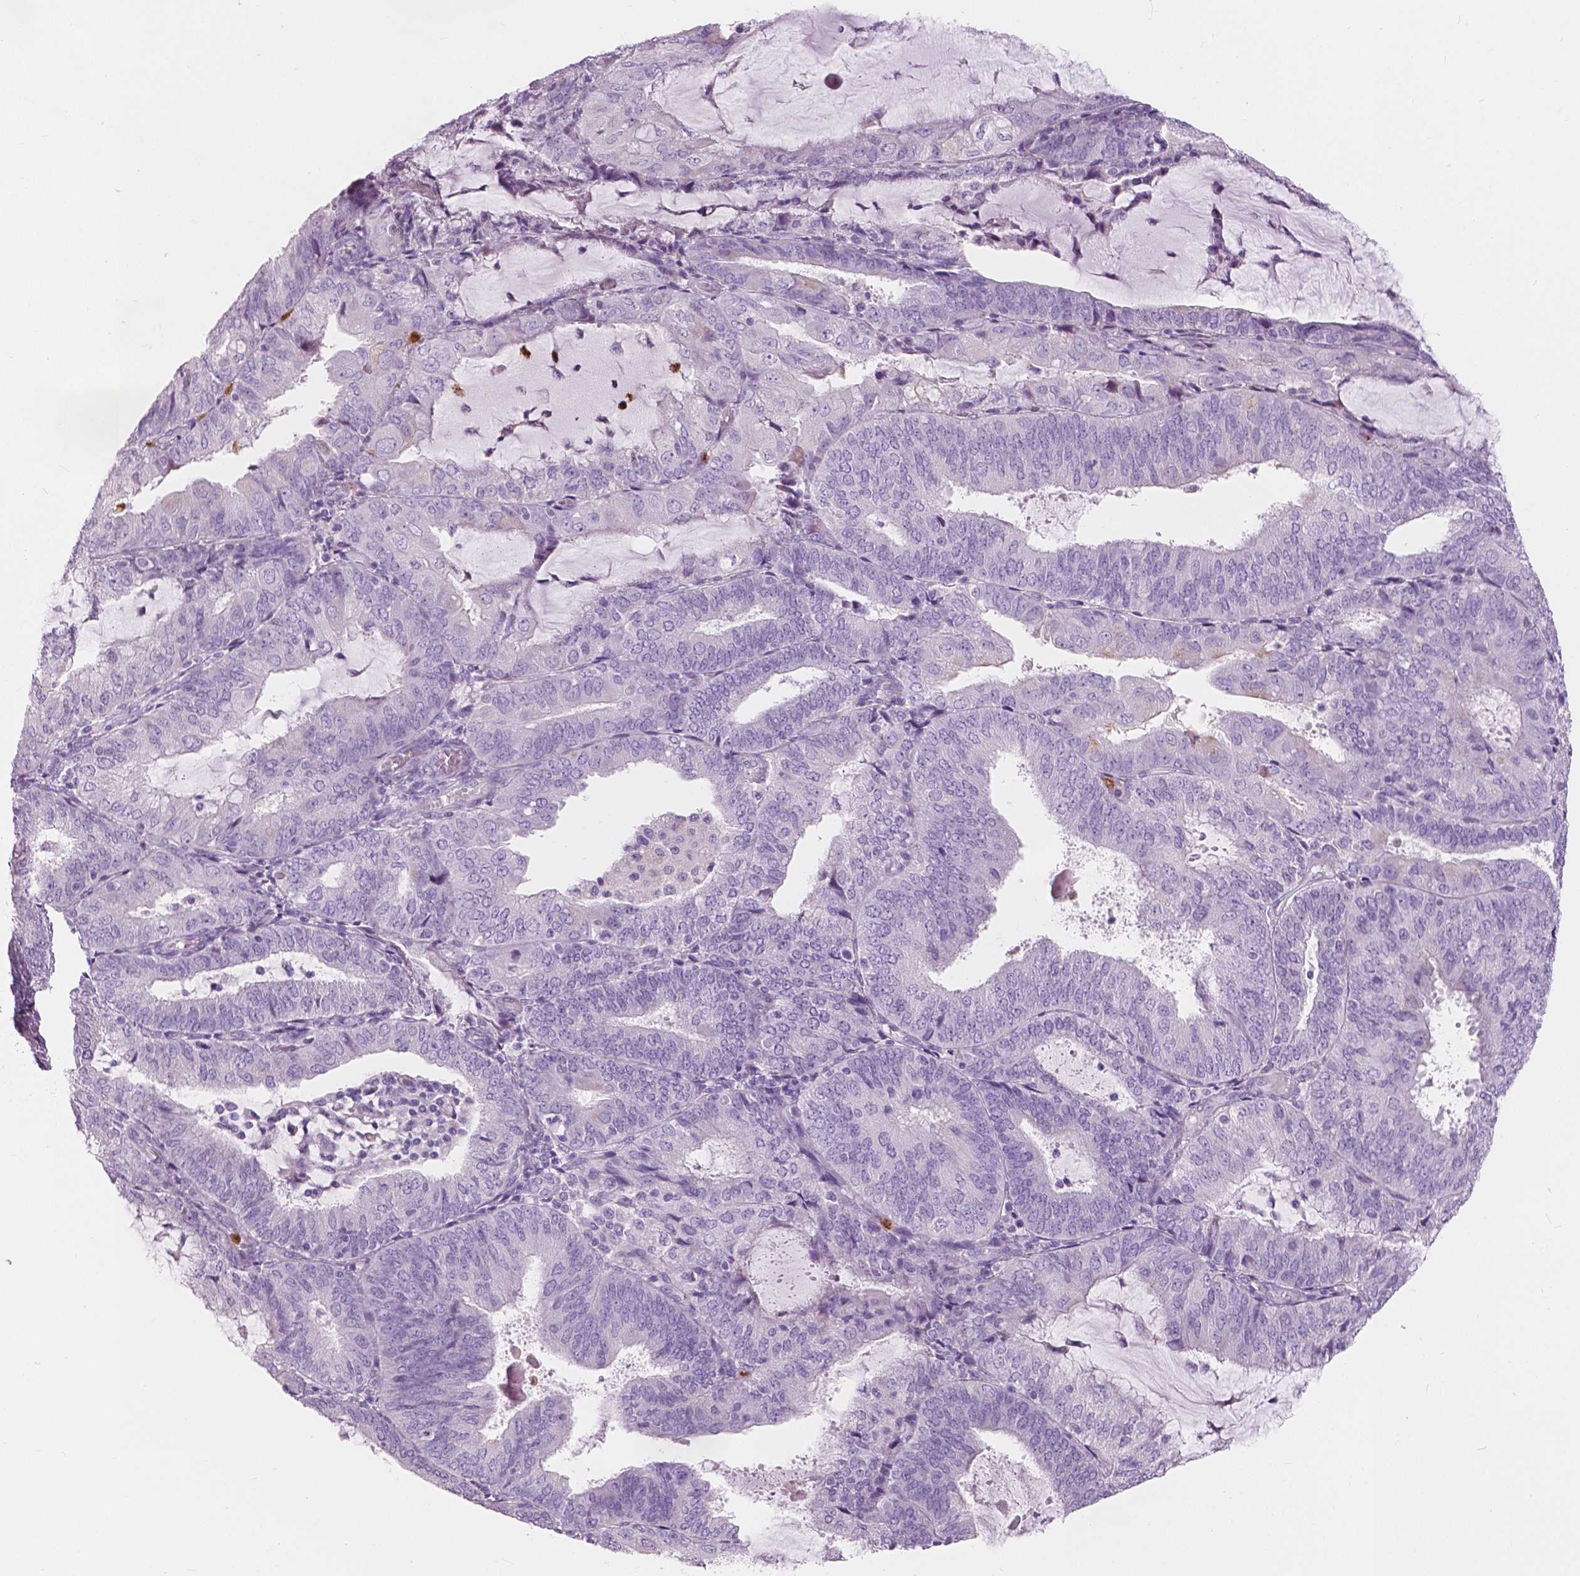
{"staining": {"intensity": "negative", "quantity": "none", "location": "none"}, "tissue": "endometrial cancer", "cell_type": "Tumor cells", "image_type": "cancer", "snomed": [{"axis": "morphology", "description": "Adenocarcinoma, NOS"}, {"axis": "topography", "description": "Endometrium"}], "caption": "Protein analysis of endometrial cancer (adenocarcinoma) shows no significant staining in tumor cells.", "gene": "CXCR2", "patient": {"sex": "female", "age": 81}}